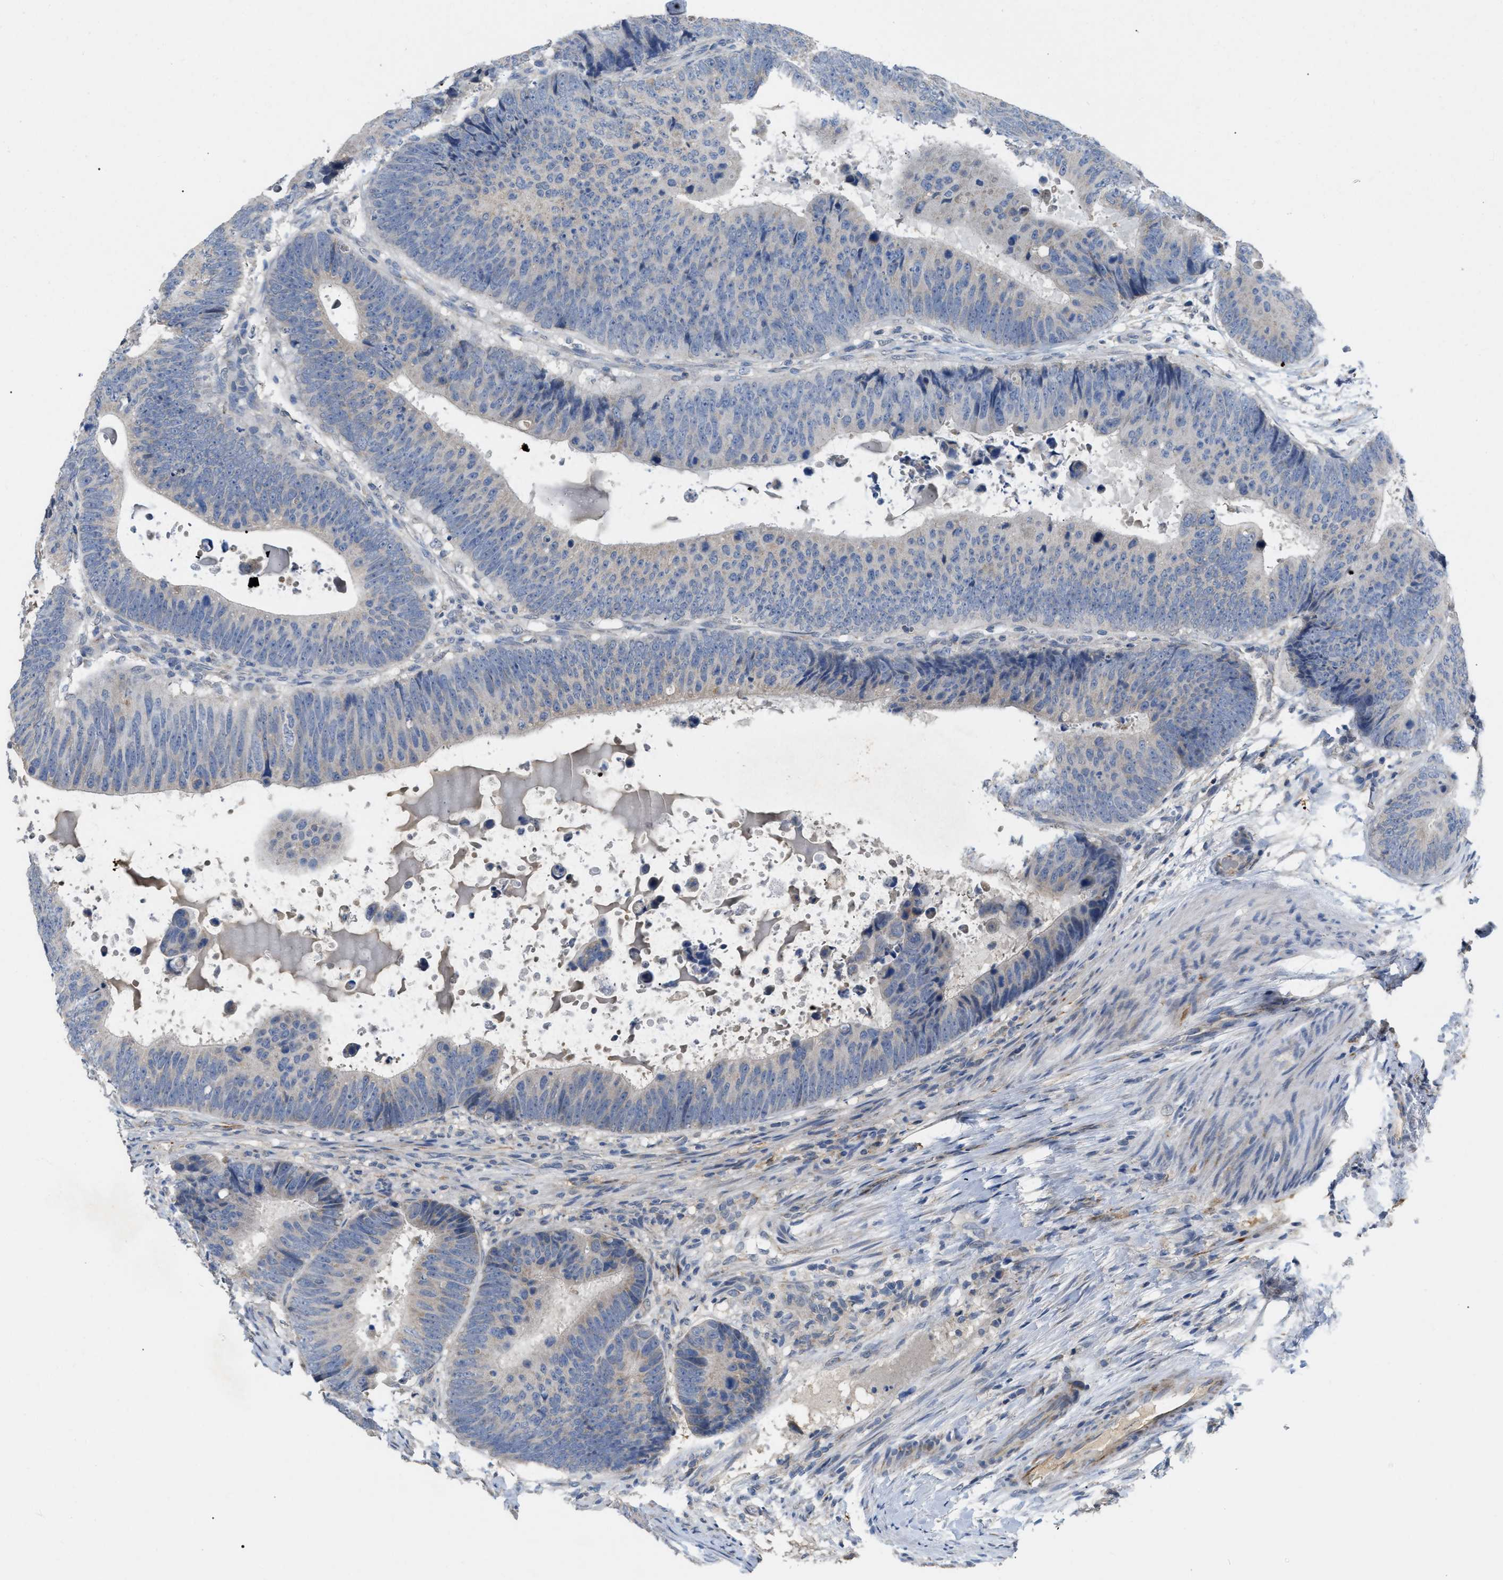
{"staining": {"intensity": "weak", "quantity": "<25%", "location": "cytoplasmic/membranous"}, "tissue": "colorectal cancer", "cell_type": "Tumor cells", "image_type": "cancer", "snomed": [{"axis": "morphology", "description": "Adenocarcinoma, NOS"}, {"axis": "topography", "description": "Colon"}], "caption": "Tumor cells are negative for brown protein staining in colorectal adenocarcinoma. (Brightfield microscopy of DAB (3,3'-diaminobenzidine) immunohistochemistry (IHC) at high magnification).", "gene": "DHX58", "patient": {"sex": "male", "age": 56}}